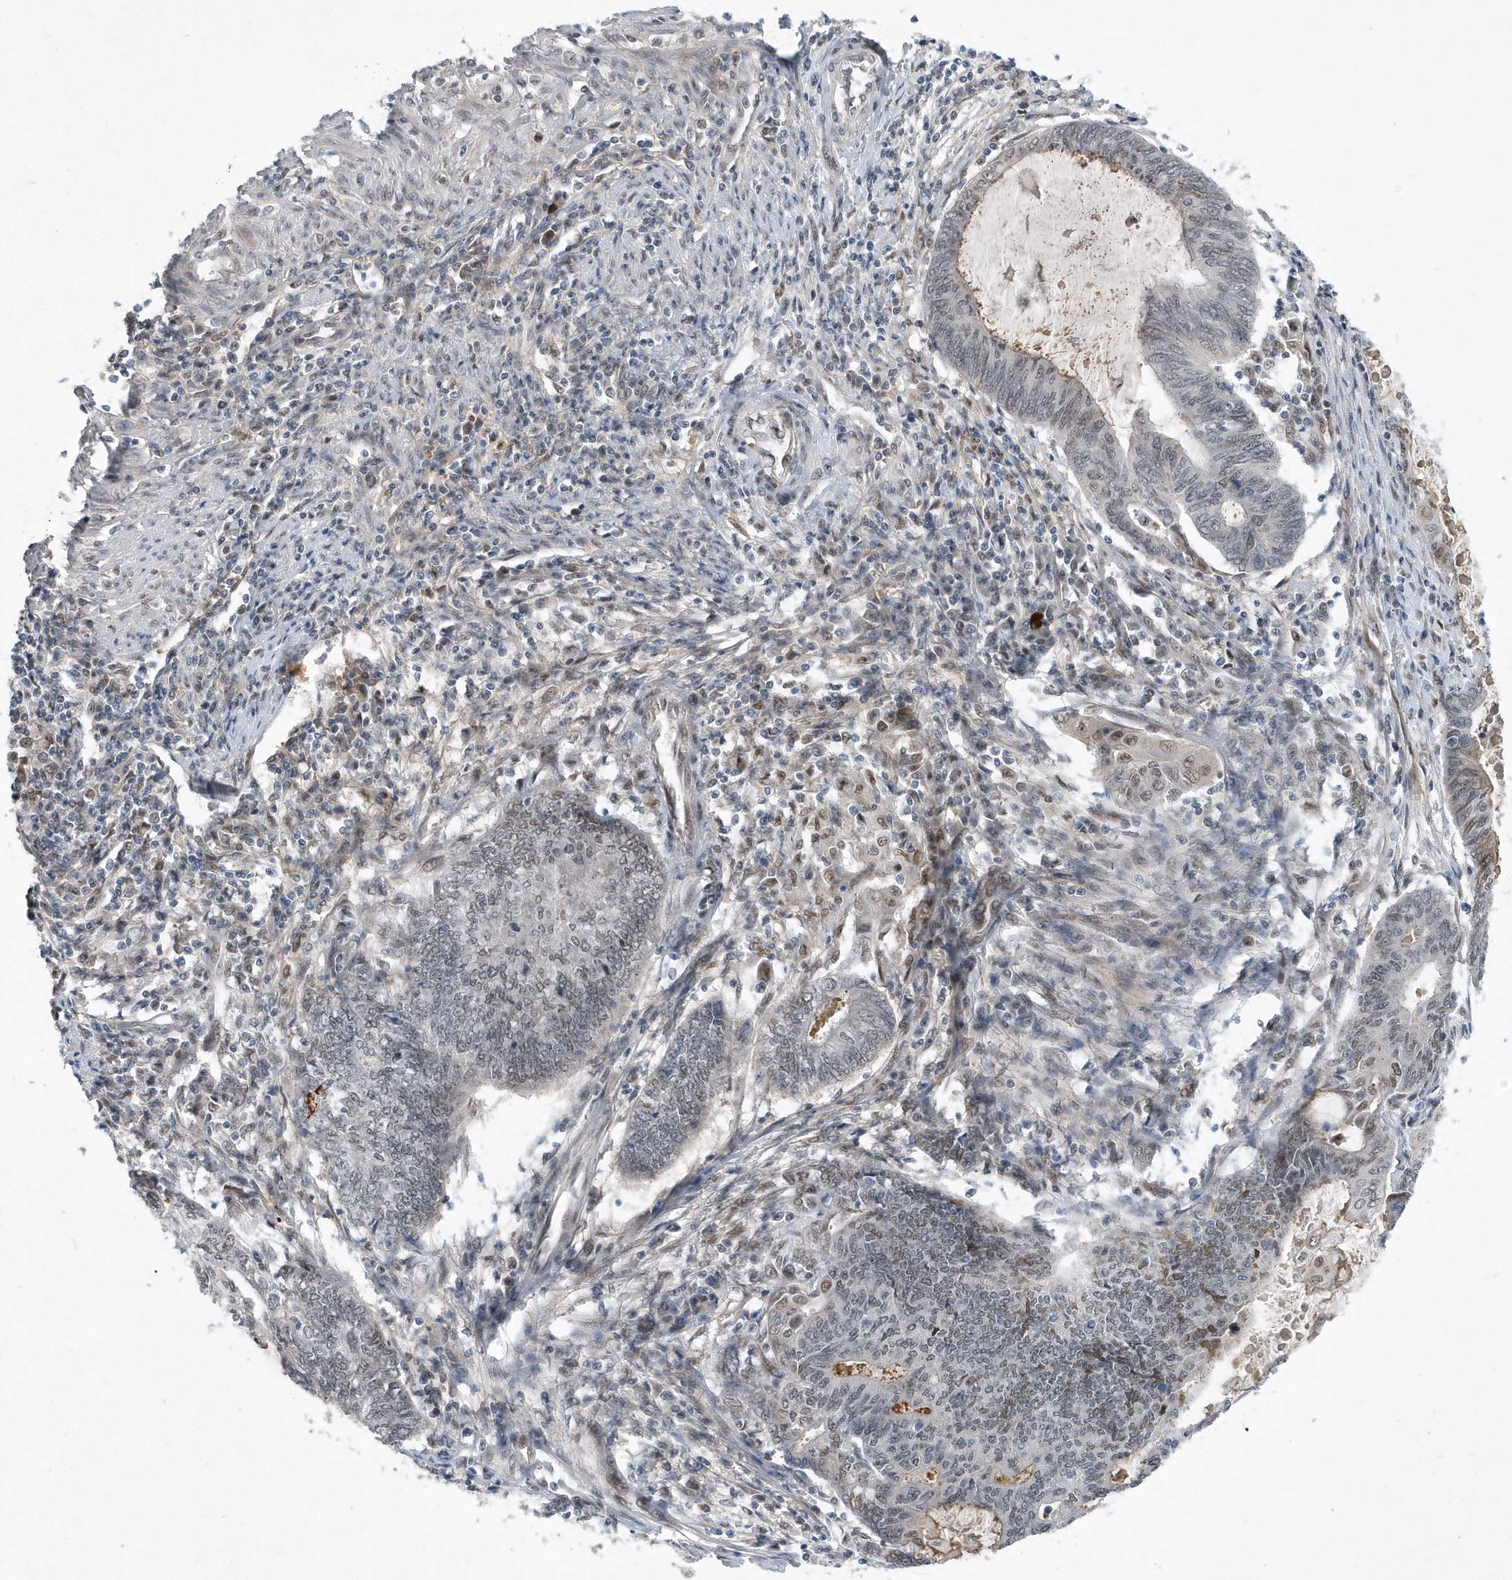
{"staining": {"intensity": "weak", "quantity": "<25%", "location": "nuclear"}, "tissue": "endometrial cancer", "cell_type": "Tumor cells", "image_type": "cancer", "snomed": [{"axis": "morphology", "description": "Adenocarcinoma, NOS"}, {"axis": "topography", "description": "Uterus"}, {"axis": "topography", "description": "Endometrium"}], "caption": "Immunohistochemistry (IHC) histopathology image of neoplastic tissue: endometrial cancer stained with DAB (3,3'-diaminobenzidine) exhibits no significant protein expression in tumor cells.", "gene": "FAM217A", "patient": {"sex": "female", "age": 70}}